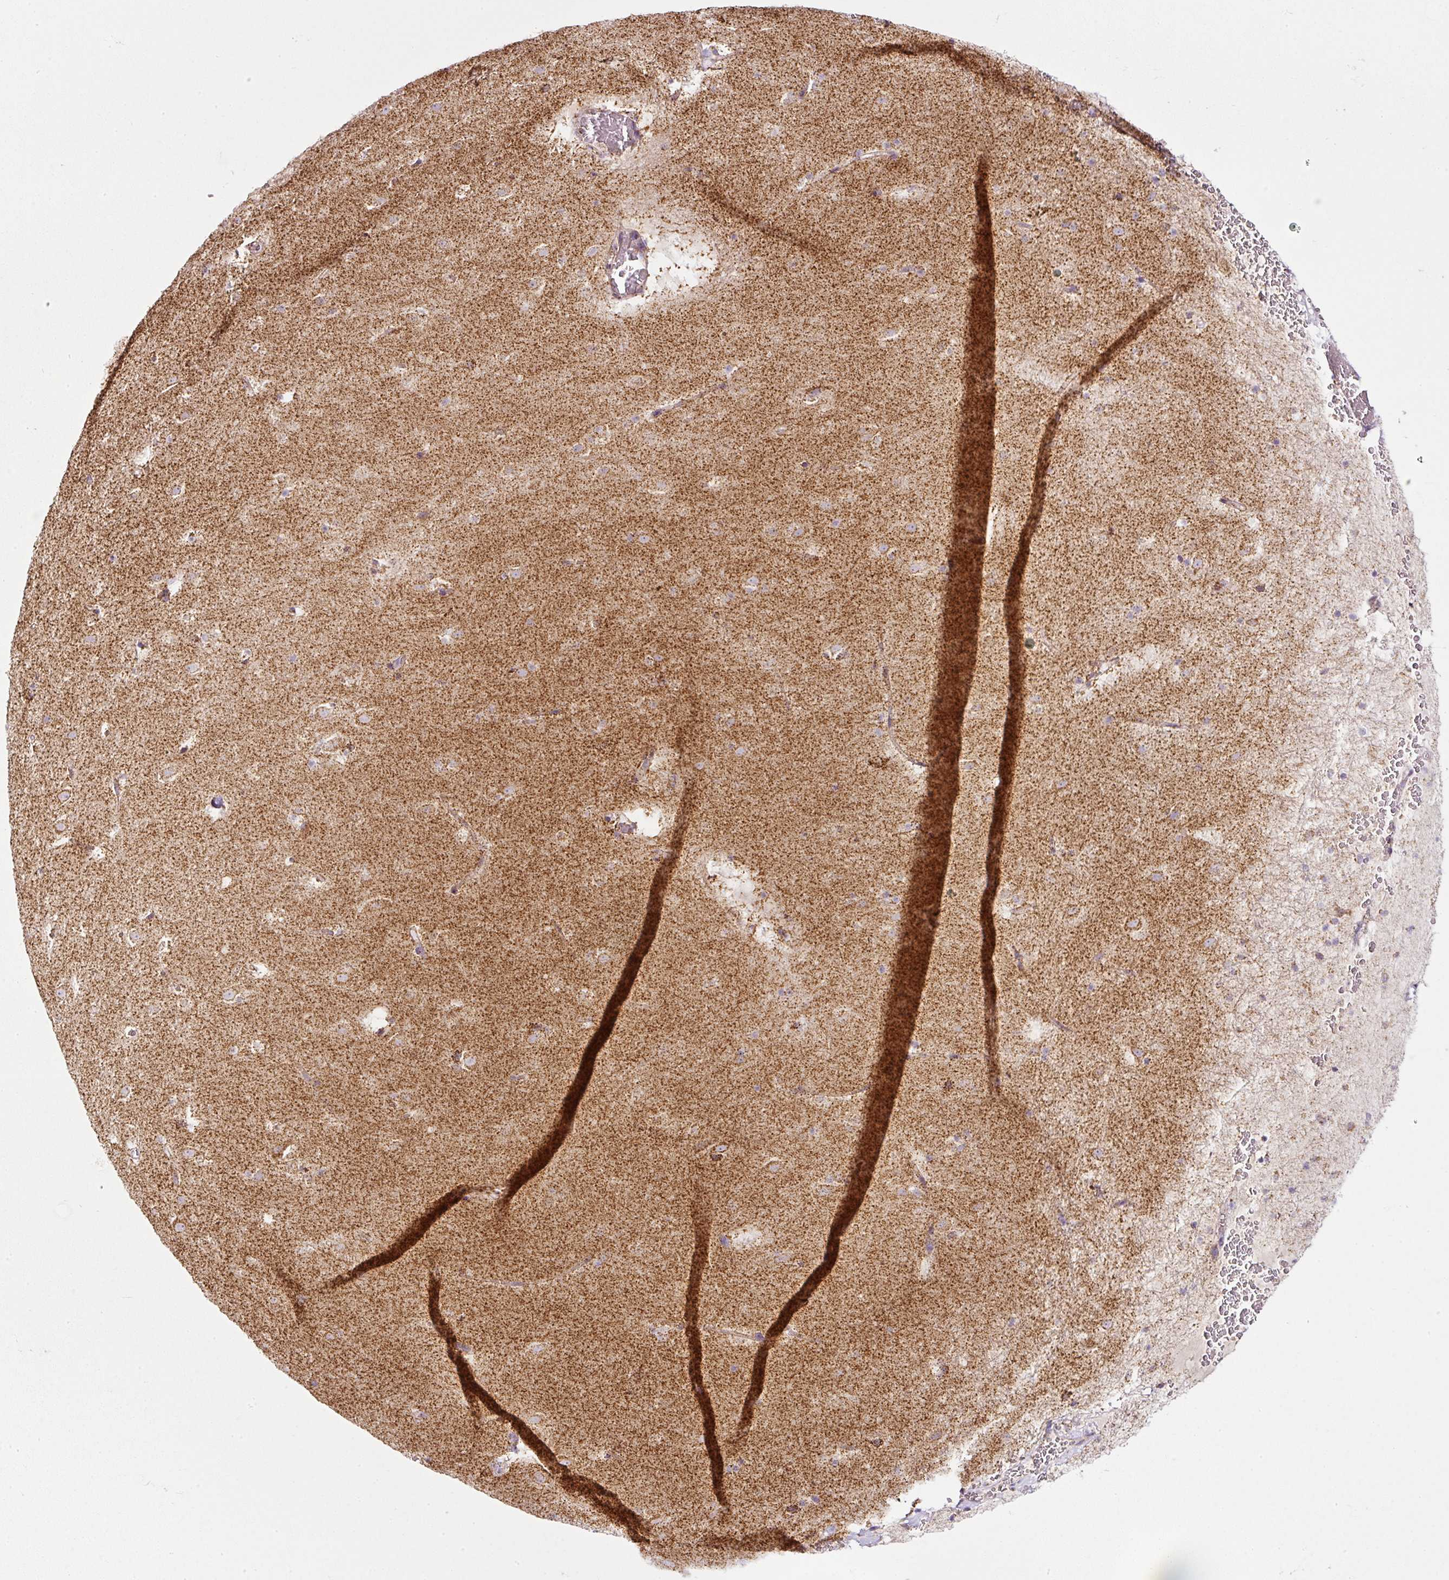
{"staining": {"intensity": "moderate", "quantity": "<25%", "location": "cytoplasmic/membranous"}, "tissue": "caudate", "cell_type": "Glial cells", "image_type": "normal", "snomed": [{"axis": "morphology", "description": "Normal tissue, NOS"}, {"axis": "topography", "description": "Lateral ventricle wall"}], "caption": "An immunohistochemistry (IHC) photomicrograph of benign tissue is shown. Protein staining in brown highlights moderate cytoplasmic/membranous positivity in caudate within glial cells.", "gene": "SDHA", "patient": {"sex": "male", "age": 37}}